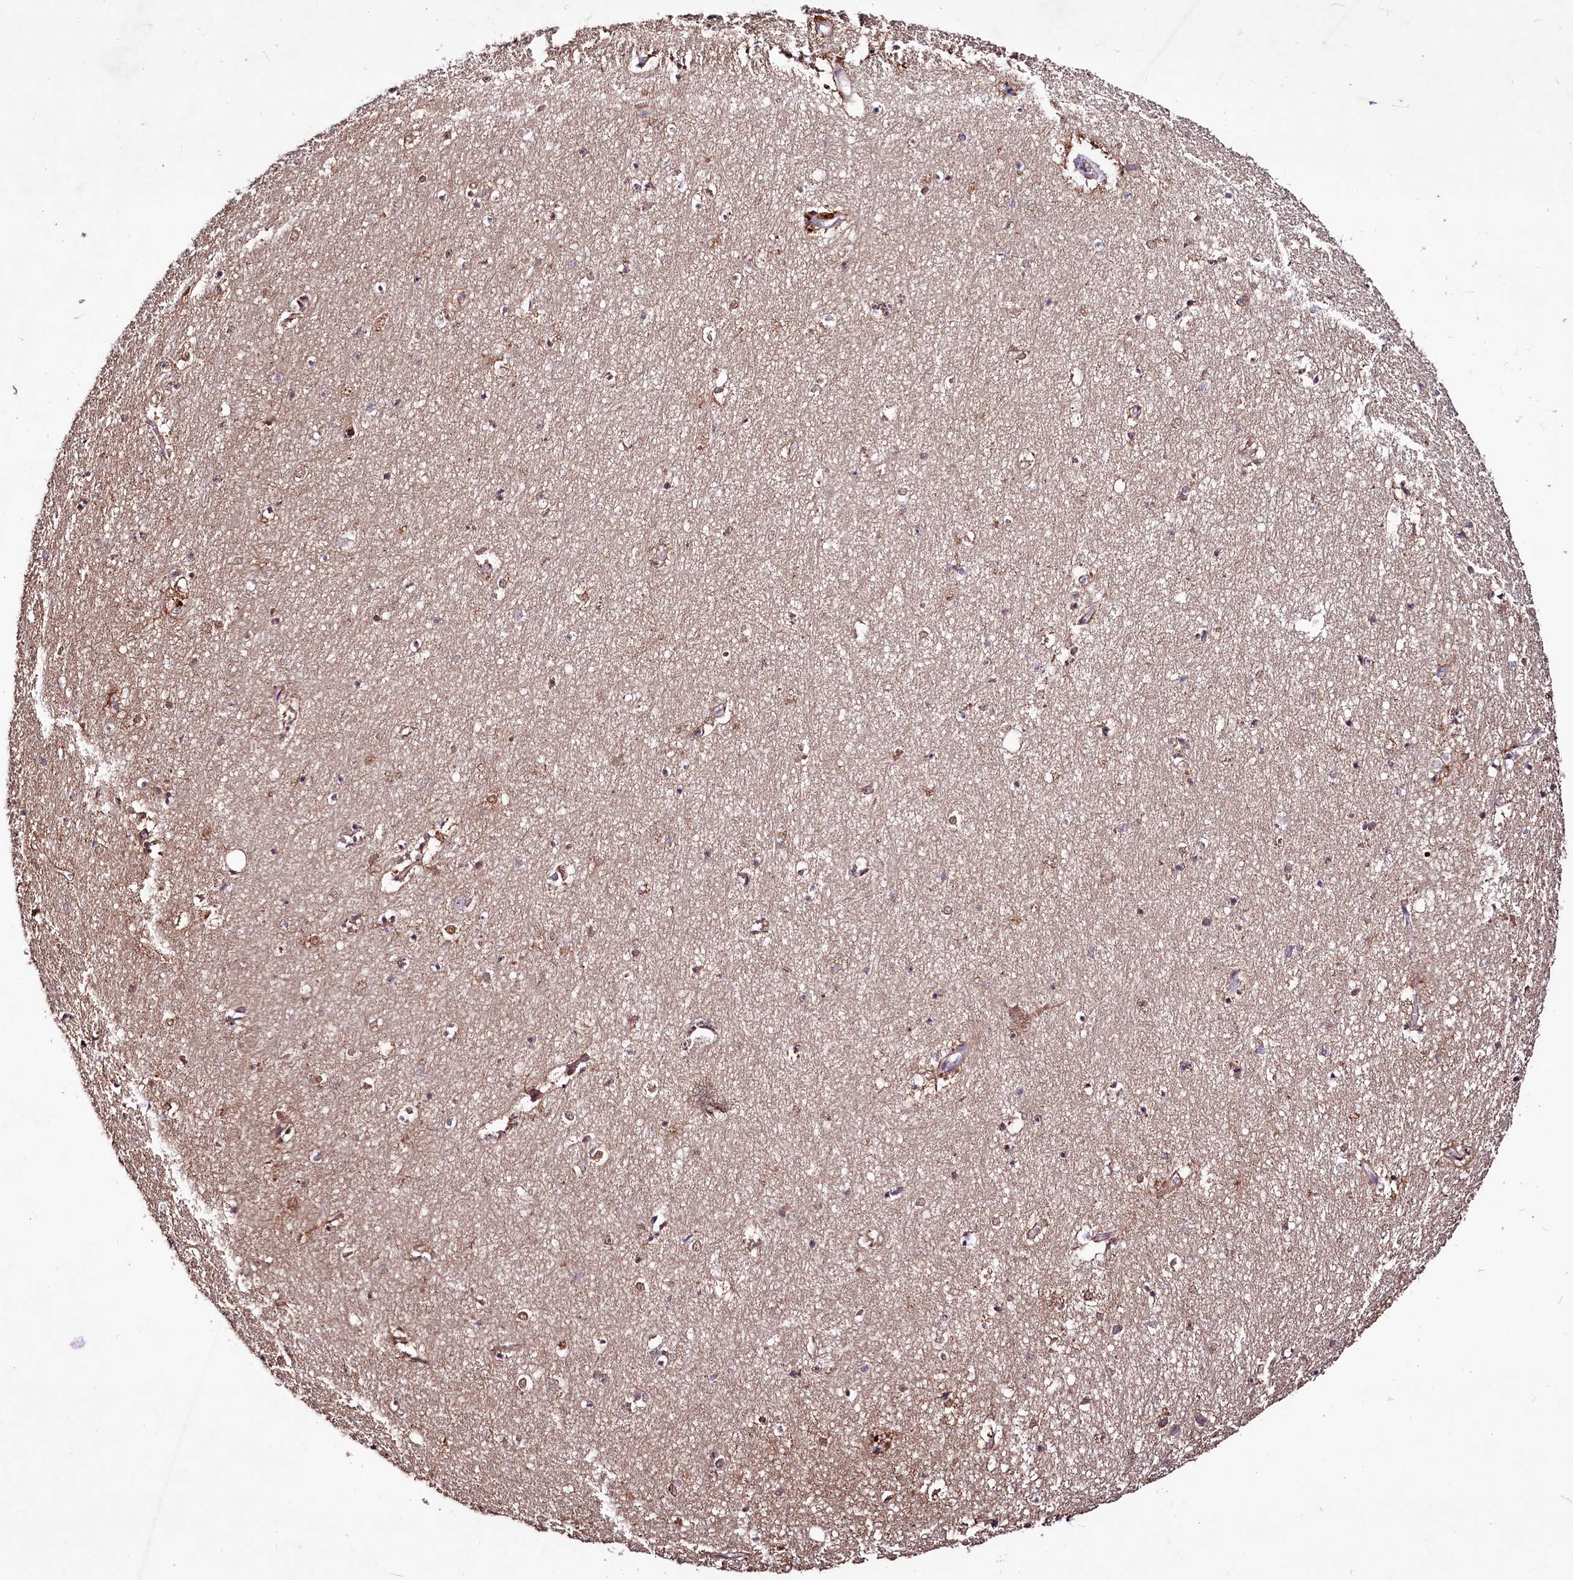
{"staining": {"intensity": "moderate", "quantity": "<25%", "location": "cytoplasmic/membranous,nuclear"}, "tissue": "hippocampus", "cell_type": "Glial cells", "image_type": "normal", "snomed": [{"axis": "morphology", "description": "Normal tissue, NOS"}, {"axis": "topography", "description": "Hippocampus"}], "caption": "Immunohistochemistry photomicrograph of benign human hippocampus stained for a protein (brown), which demonstrates low levels of moderate cytoplasmic/membranous,nuclear expression in about <25% of glial cells.", "gene": "KLRB1", "patient": {"sex": "female", "age": 64}}